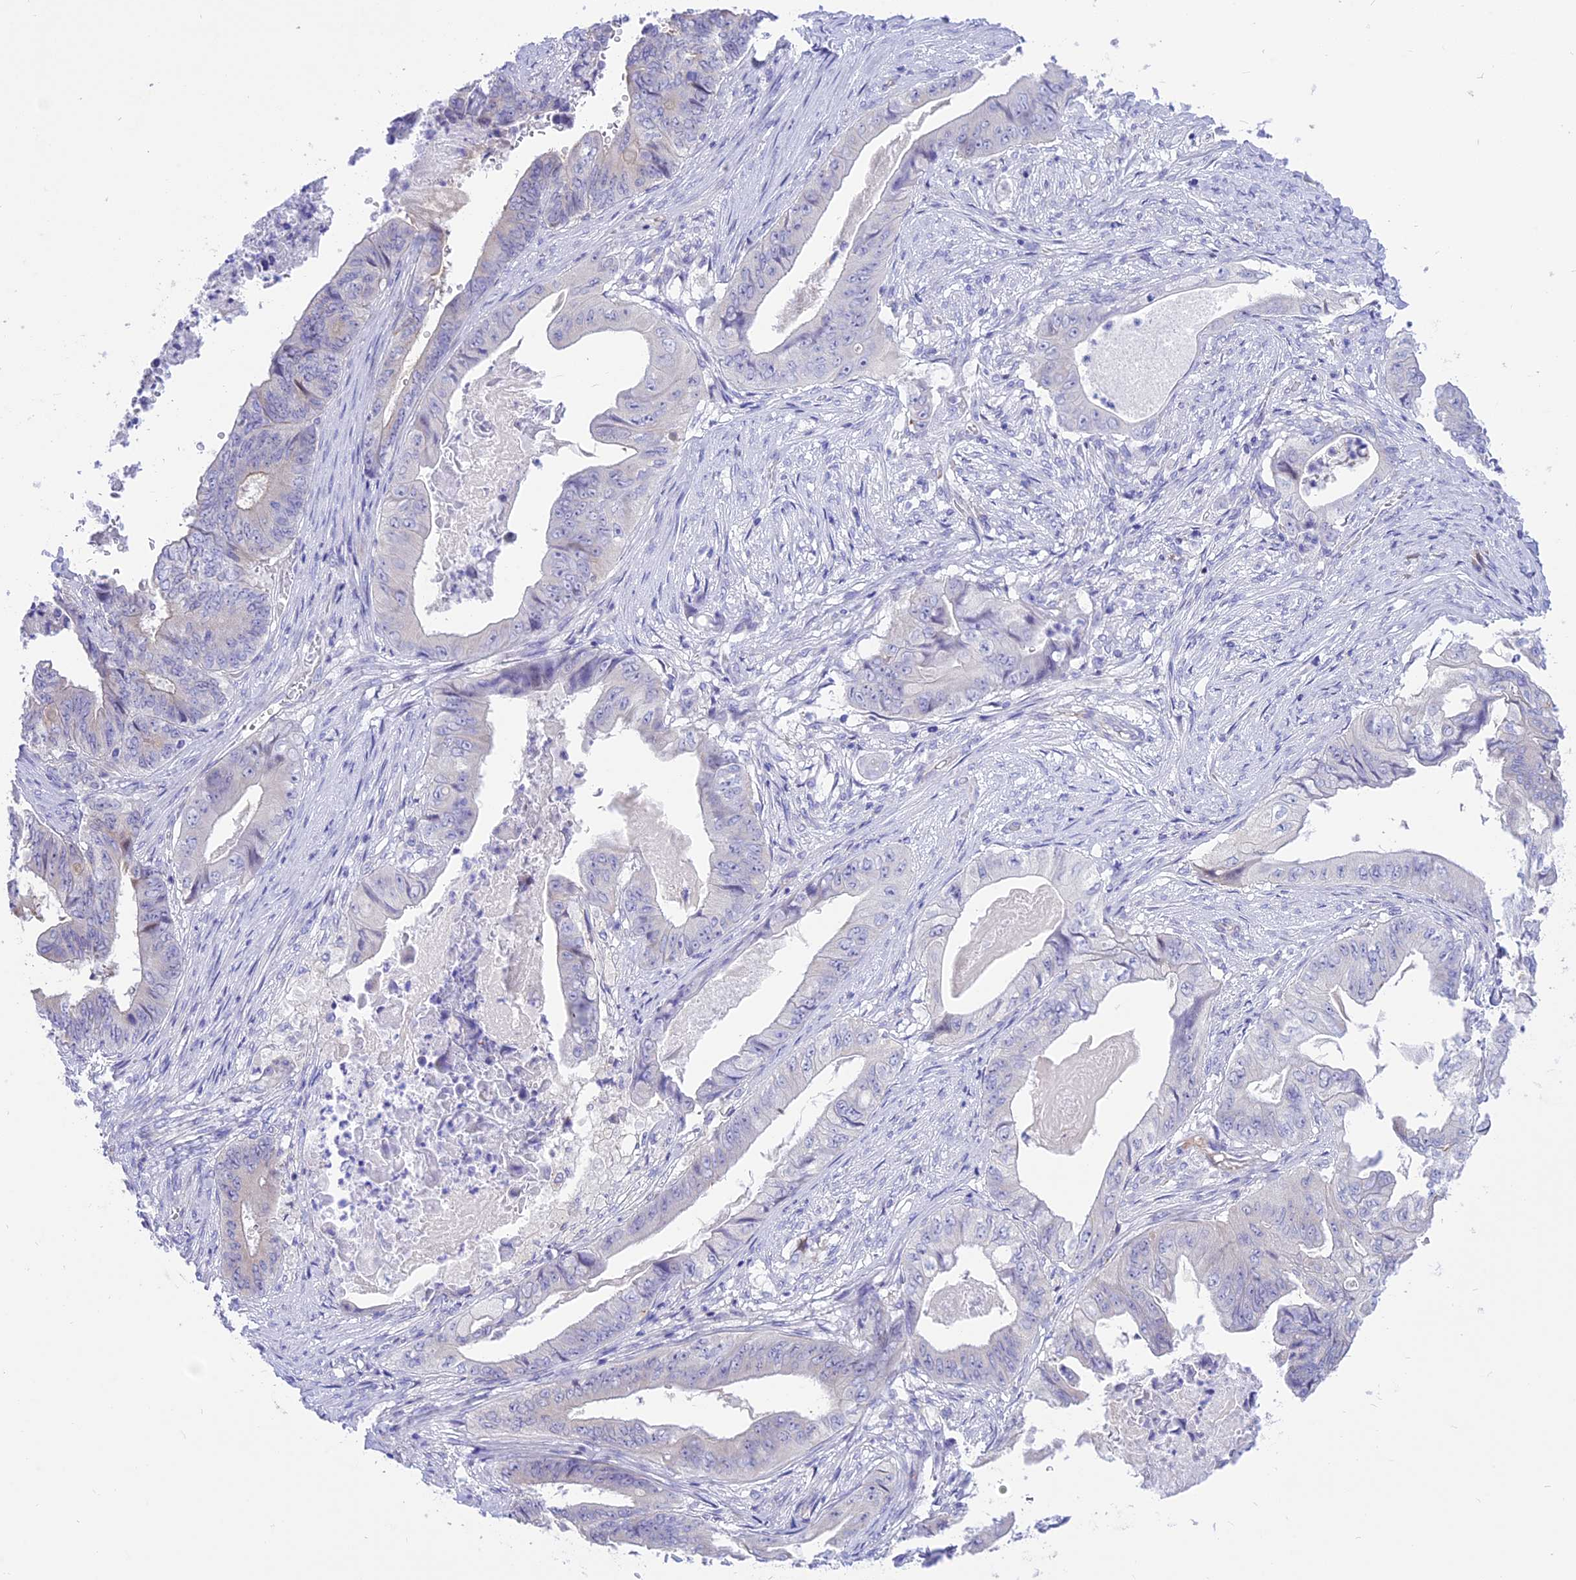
{"staining": {"intensity": "negative", "quantity": "none", "location": "none"}, "tissue": "stomach cancer", "cell_type": "Tumor cells", "image_type": "cancer", "snomed": [{"axis": "morphology", "description": "Adenocarcinoma, NOS"}, {"axis": "topography", "description": "Stomach"}], "caption": "Protein analysis of stomach cancer shows no significant positivity in tumor cells. Nuclei are stained in blue.", "gene": "DCAF16", "patient": {"sex": "female", "age": 73}}